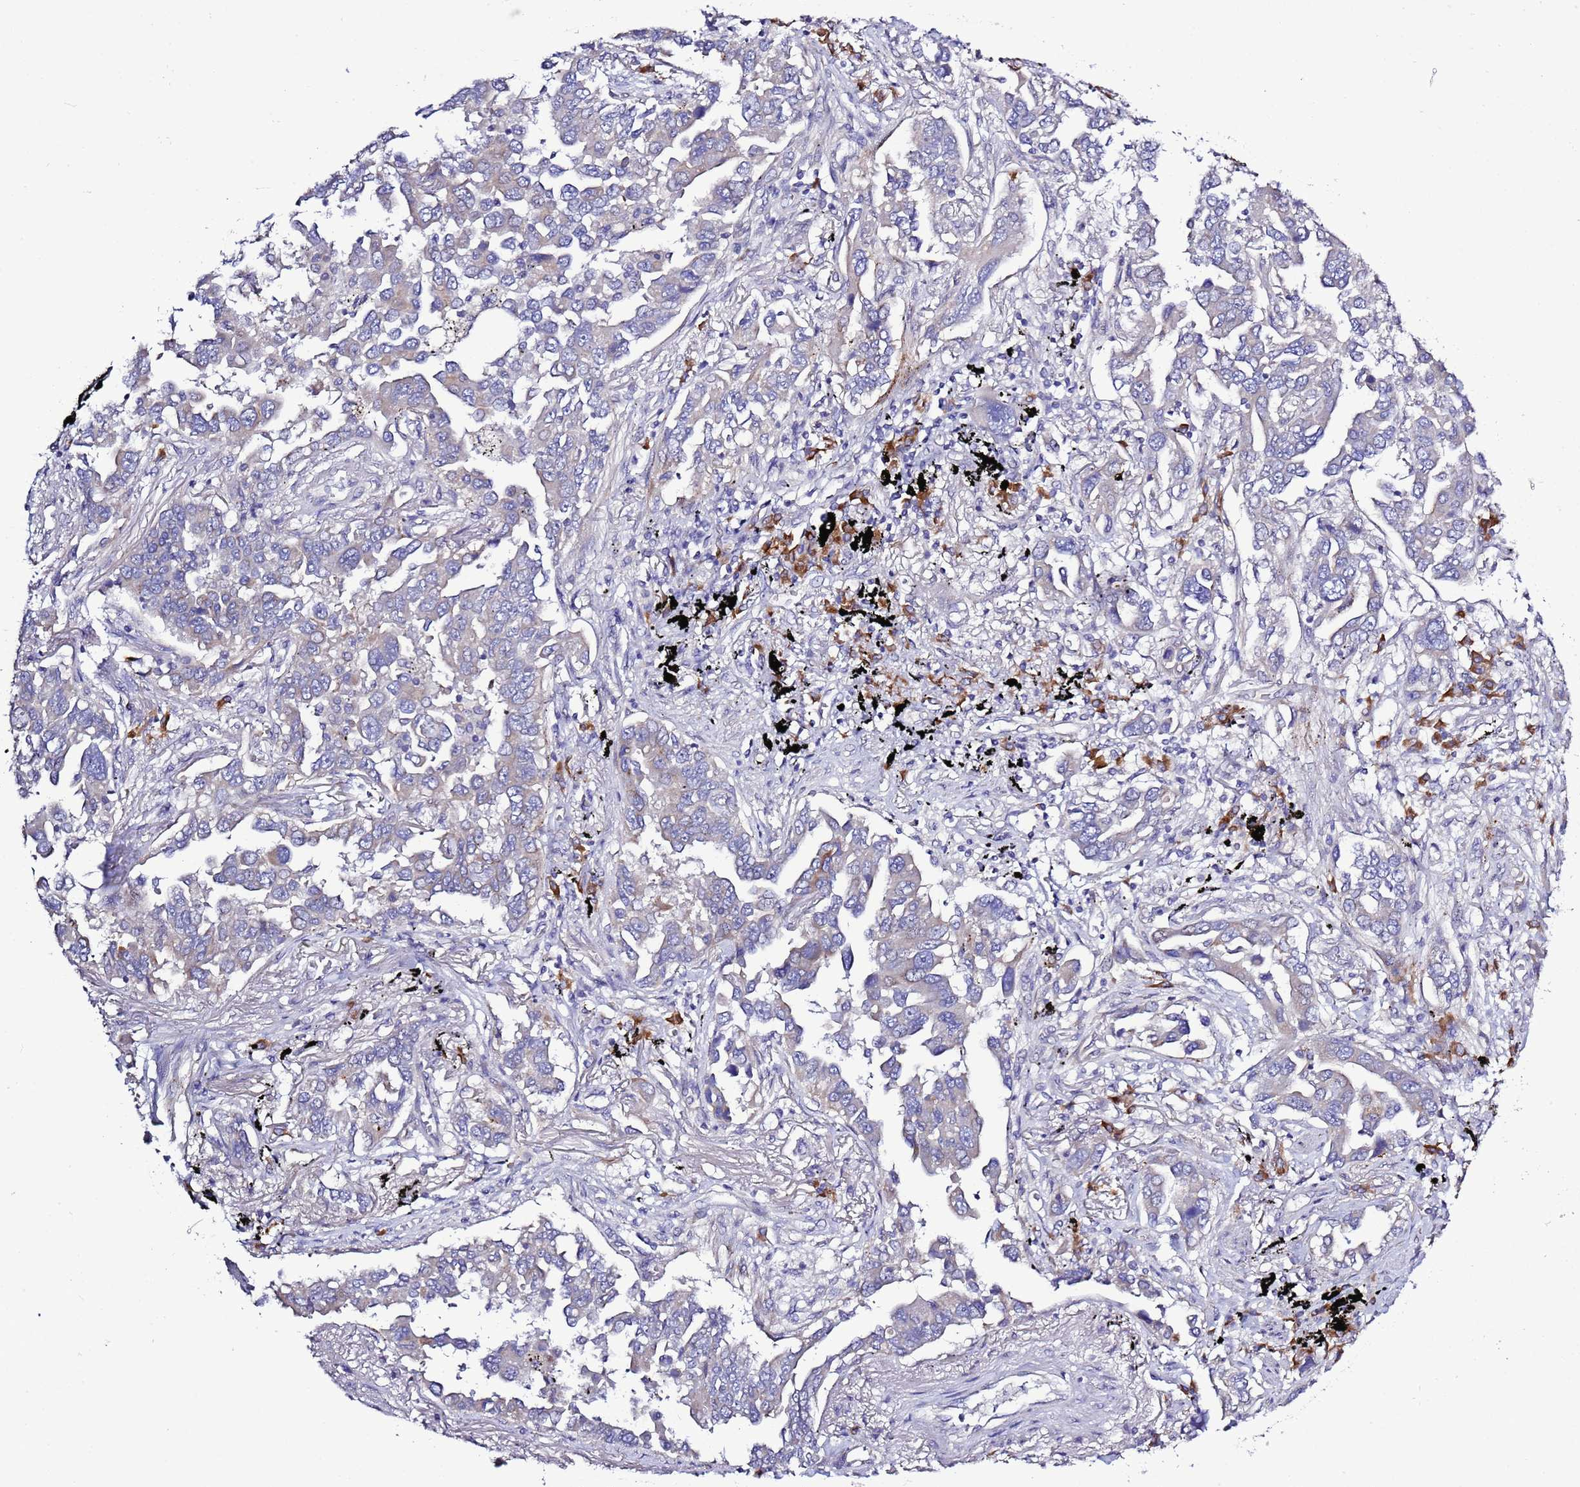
{"staining": {"intensity": "negative", "quantity": "none", "location": "none"}, "tissue": "lung cancer", "cell_type": "Tumor cells", "image_type": "cancer", "snomed": [{"axis": "morphology", "description": "Adenocarcinoma, NOS"}, {"axis": "topography", "description": "Lung"}], "caption": "Histopathology image shows no protein positivity in tumor cells of adenocarcinoma (lung) tissue.", "gene": "SPCS1", "patient": {"sex": "male", "age": 67}}